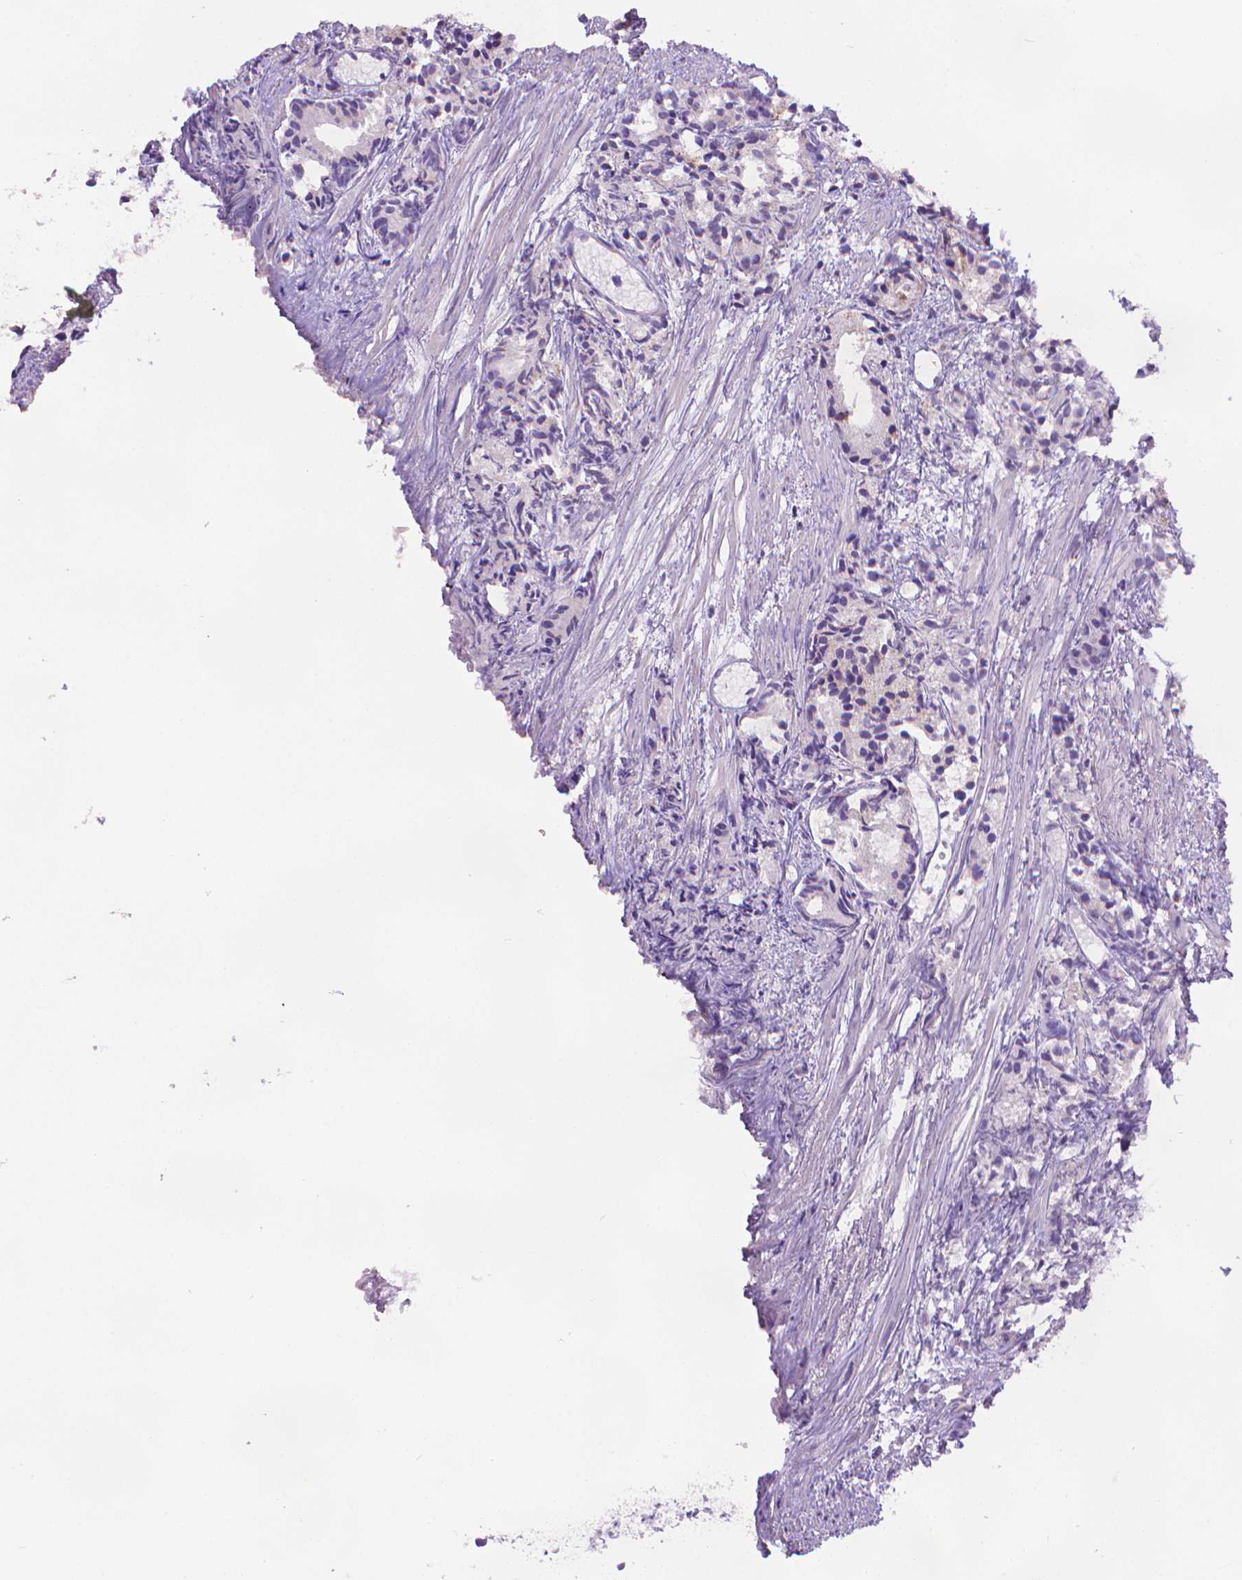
{"staining": {"intensity": "negative", "quantity": "none", "location": "none"}, "tissue": "prostate cancer", "cell_type": "Tumor cells", "image_type": "cancer", "snomed": [{"axis": "morphology", "description": "Adenocarcinoma, High grade"}, {"axis": "topography", "description": "Prostate"}], "caption": "An immunohistochemistry (IHC) photomicrograph of prostate cancer is shown. There is no staining in tumor cells of prostate cancer.", "gene": "FGD2", "patient": {"sex": "male", "age": 79}}